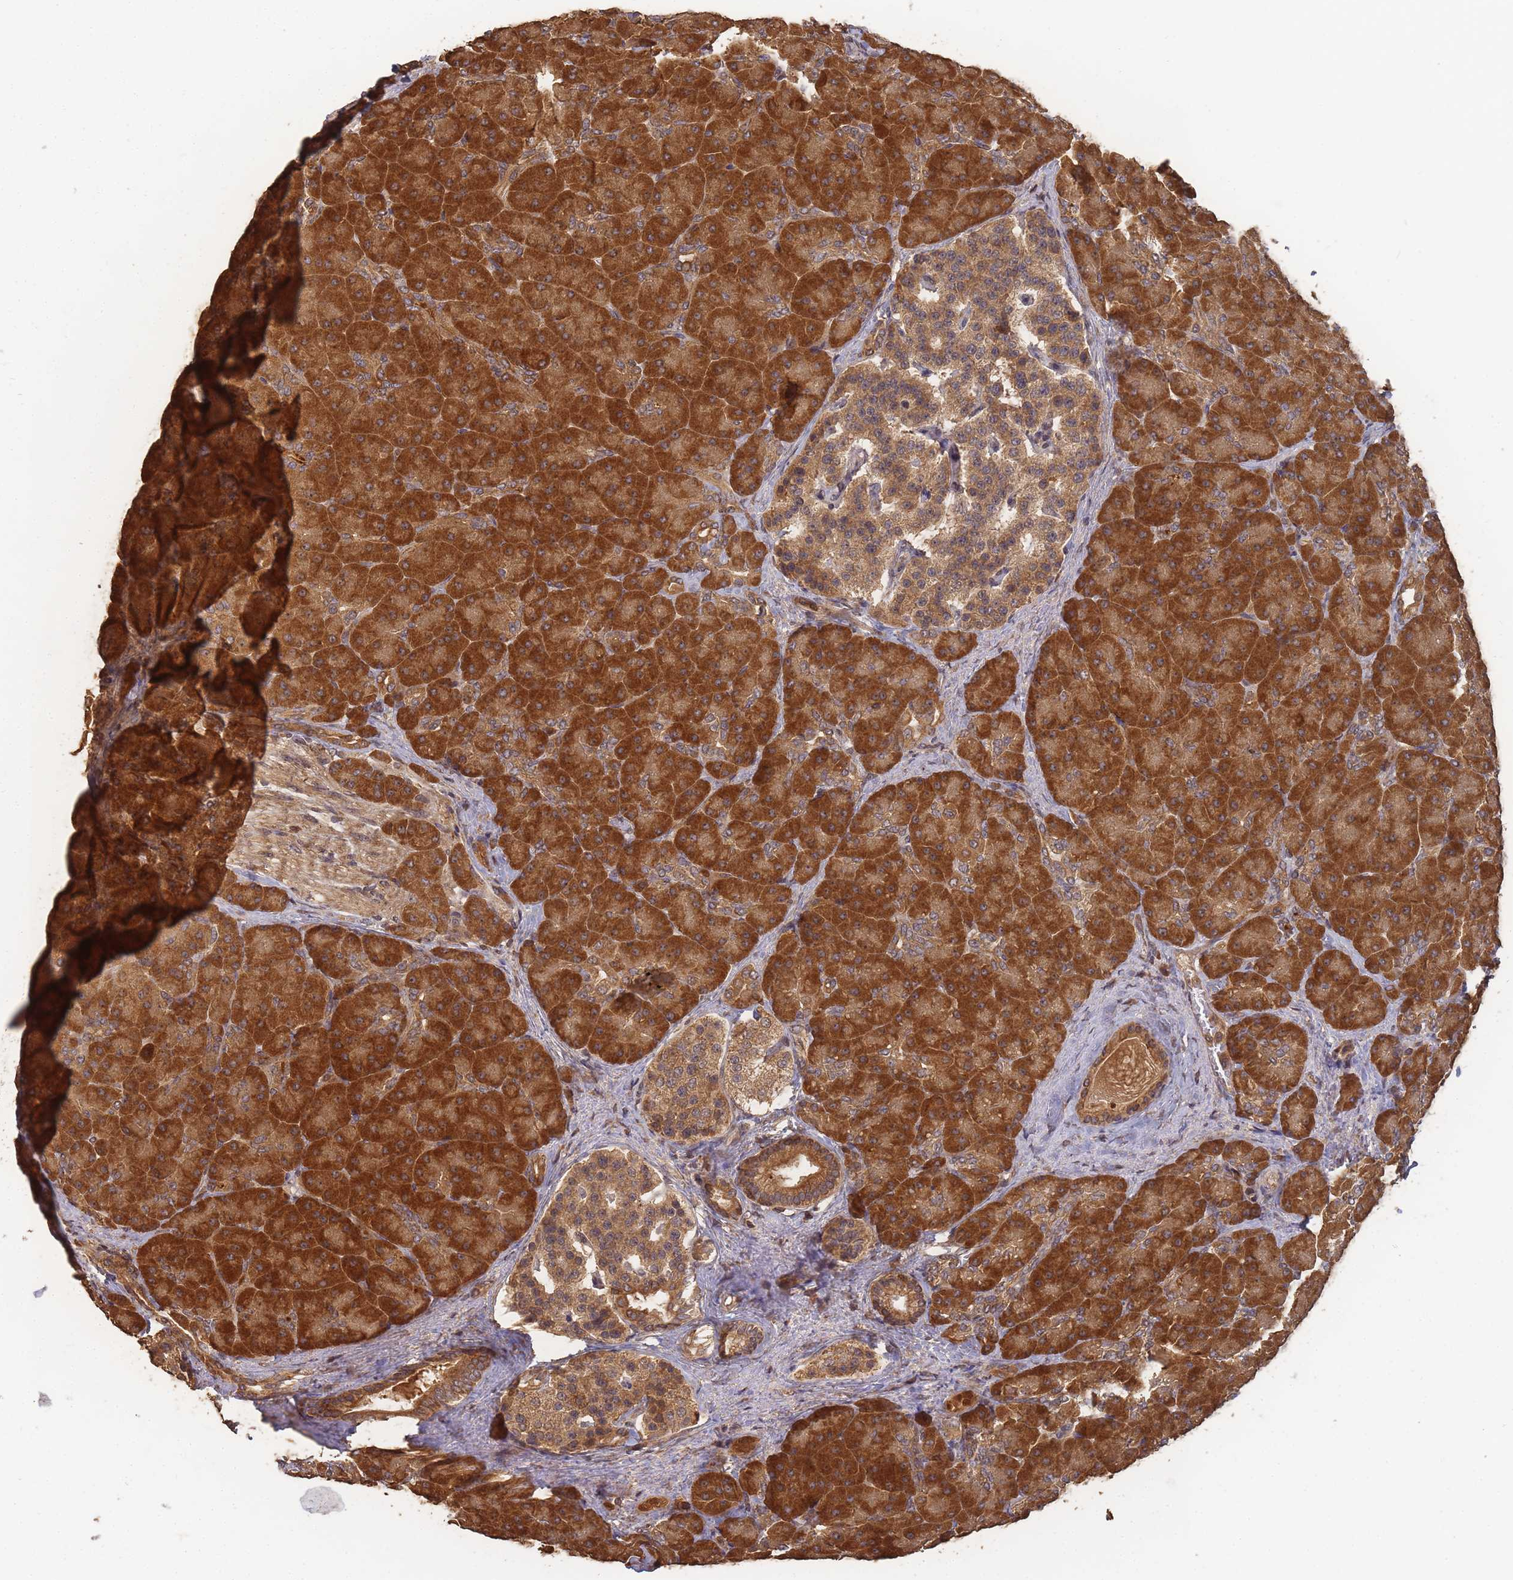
{"staining": {"intensity": "strong", "quantity": ">75%", "location": "cytoplasmic/membranous"}, "tissue": "pancreas", "cell_type": "Exocrine glandular cells", "image_type": "normal", "snomed": [{"axis": "morphology", "description": "Normal tissue, NOS"}, {"axis": "topography", "description": "Pancreas"}], "caption": "This micrograph displays immunohistochemistry (IHC) staining of unremarkable human pancreas, with high strong cytoplasmic/membranous staining in approximately >75% of exocrine glandular cells.", "gene": "ALKBH1", "patient": {"sex": "male", "age": 66}}